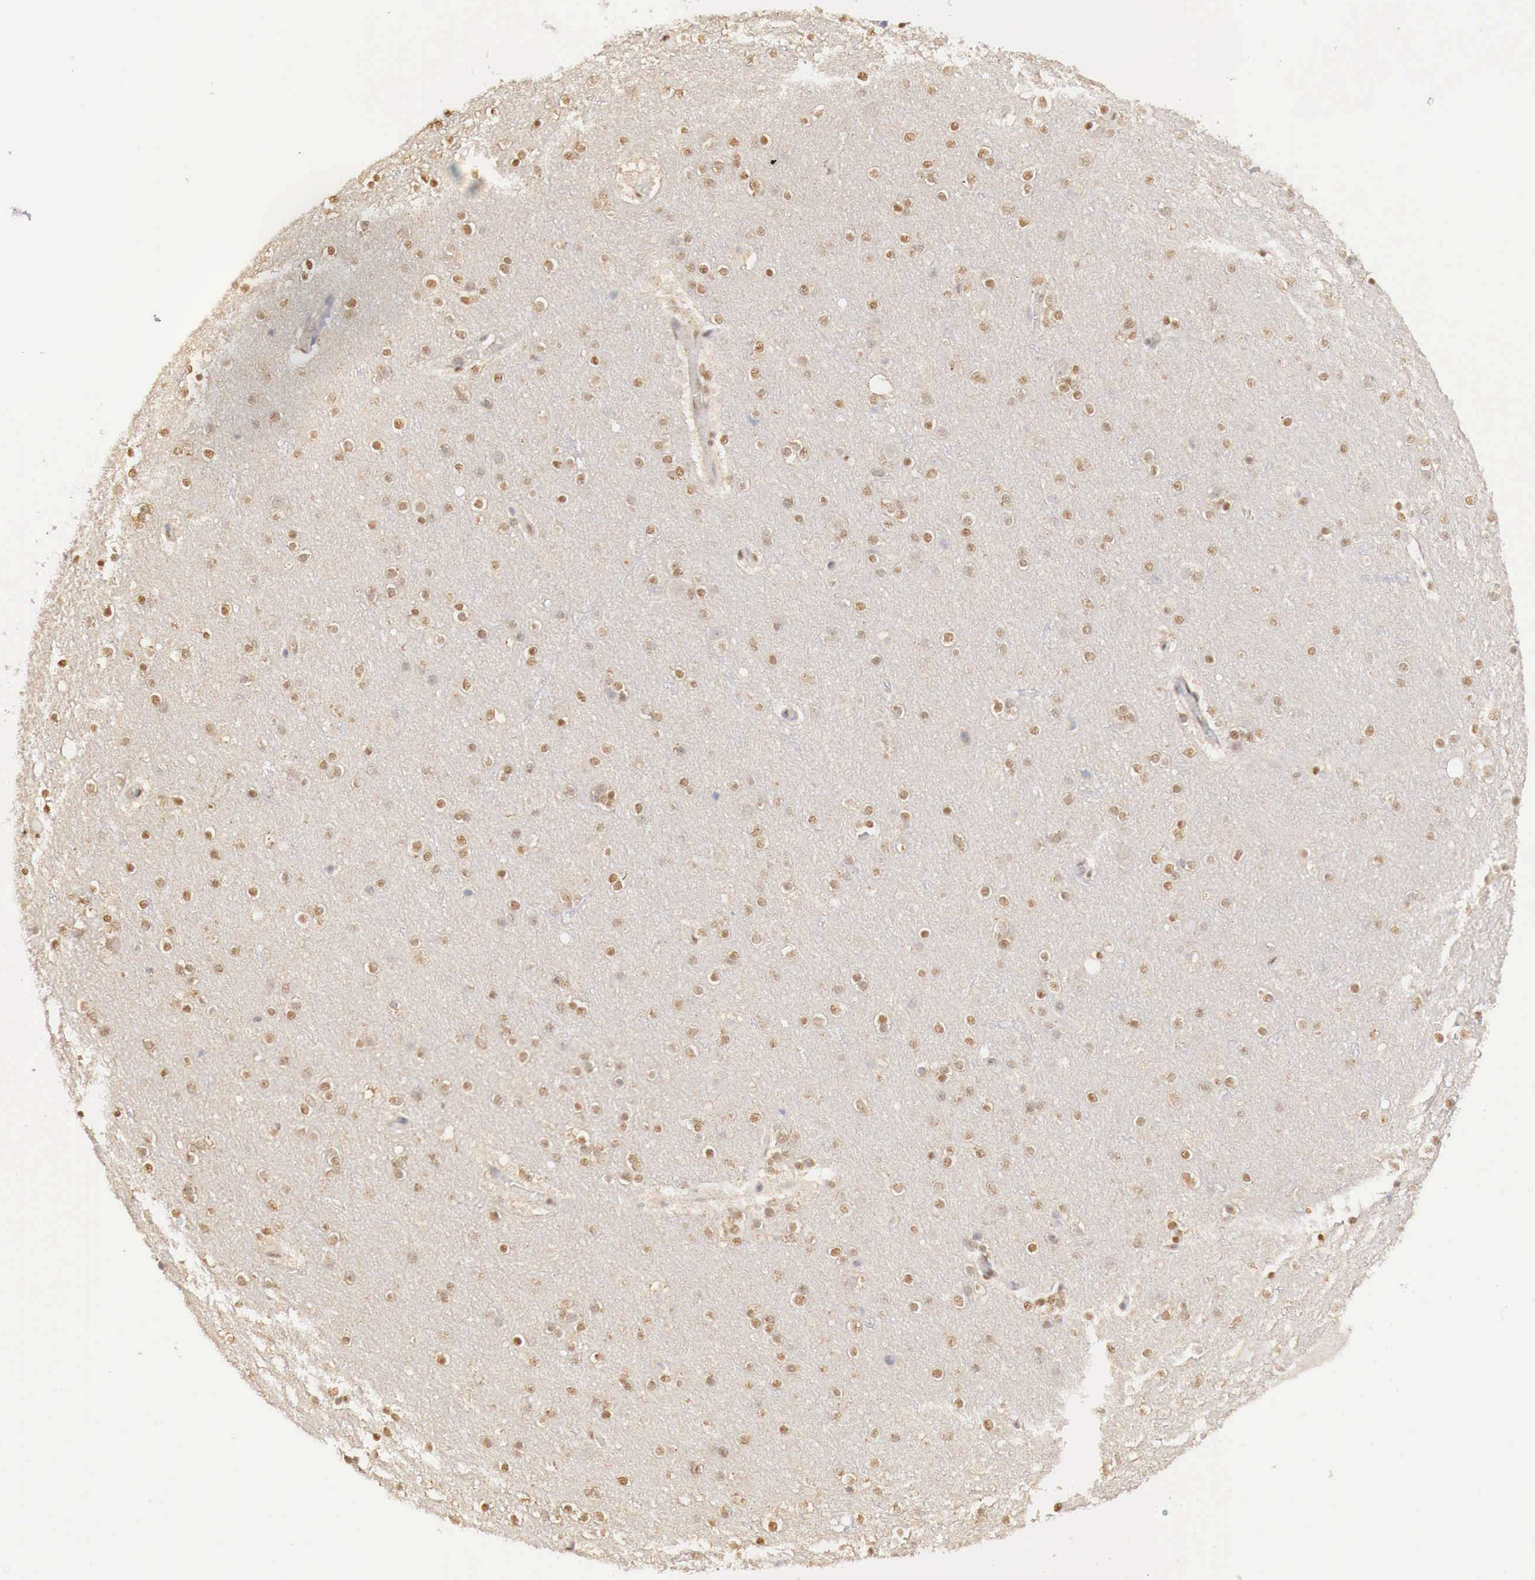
{"staining": {"intensity": "negative", "quantity": "none", "location": "none"}, "tissue": "cerebral cortex", "cell_type": "Endothelial cells", "image_type": "normal", "snomed": [{"axis": "morphology", "description": "Normal tissue, NOS"}, {"axis": "topography", "description": "Cerebral cortex"}], "caption": "High power microscopy photomicrograph of an immunohistochemistry micrograph of unremarkable cerebral cortex, revealing no significant expression in endothelial cells. The staining is performed using DAB (3,3'-diaminobenzidine) brown chromogen with nuclei counter-stained in using hematoxylin.", "gene": "UBA1", "patient": {"sex": "female", "age": 54}}